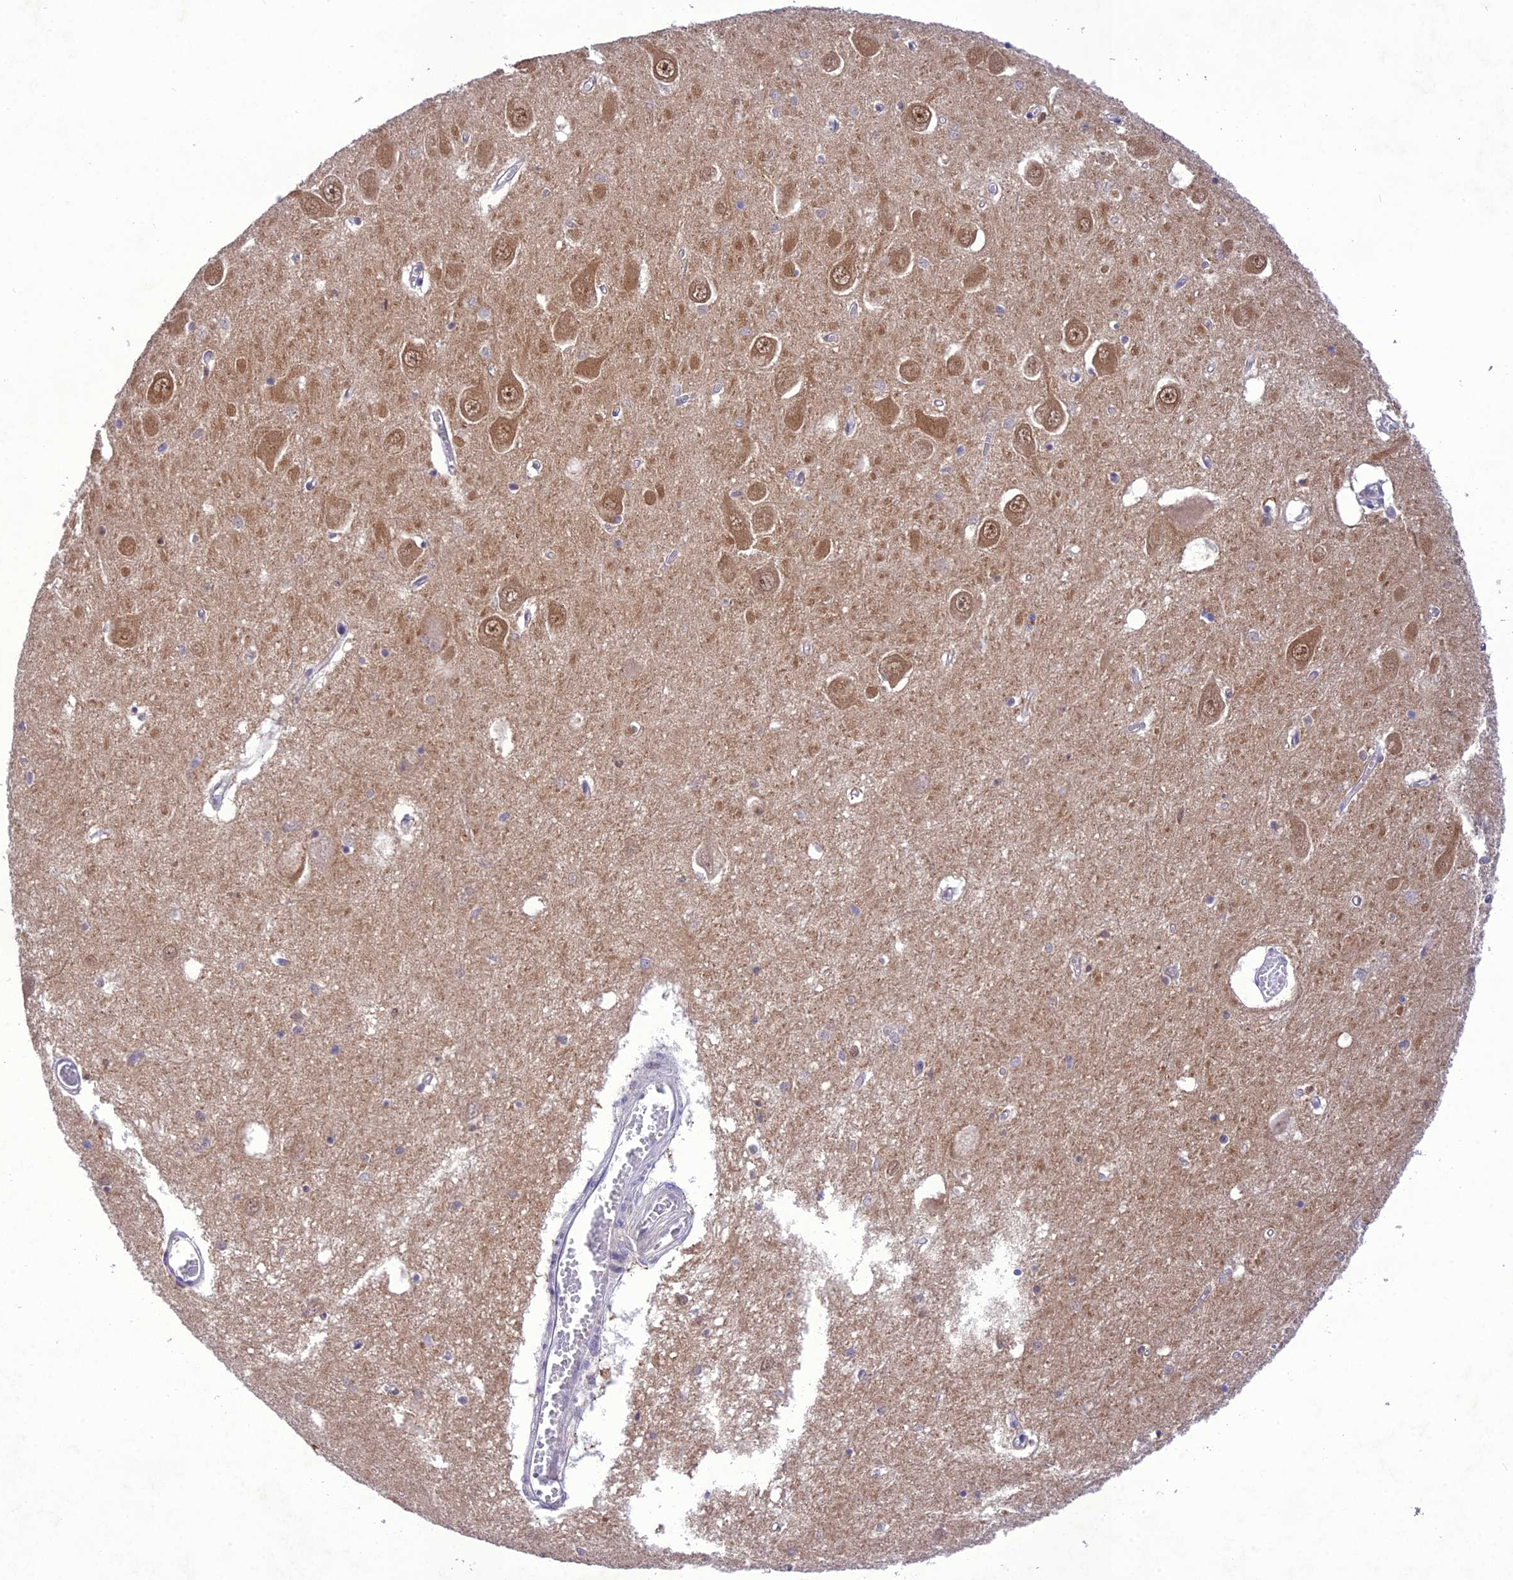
{"staining": {"intensity": "negative", "quantity": "none", "location": "none"}, "tissue": "hippocampus", "cell_type": "Glial cells", "image_type": "normal", "snomed": [{"axis": "morphology", "description": "Normal tissue, NOS"}, {"axis": "topography", "description": "Hippocampus"}], "caption": "IHC micrograph of normal hippocampus stained for a protein (brown), which displays no positivity in glial cells.", "gene": "ANKRD52", "patient": {"sex": "male", "age": 70}}